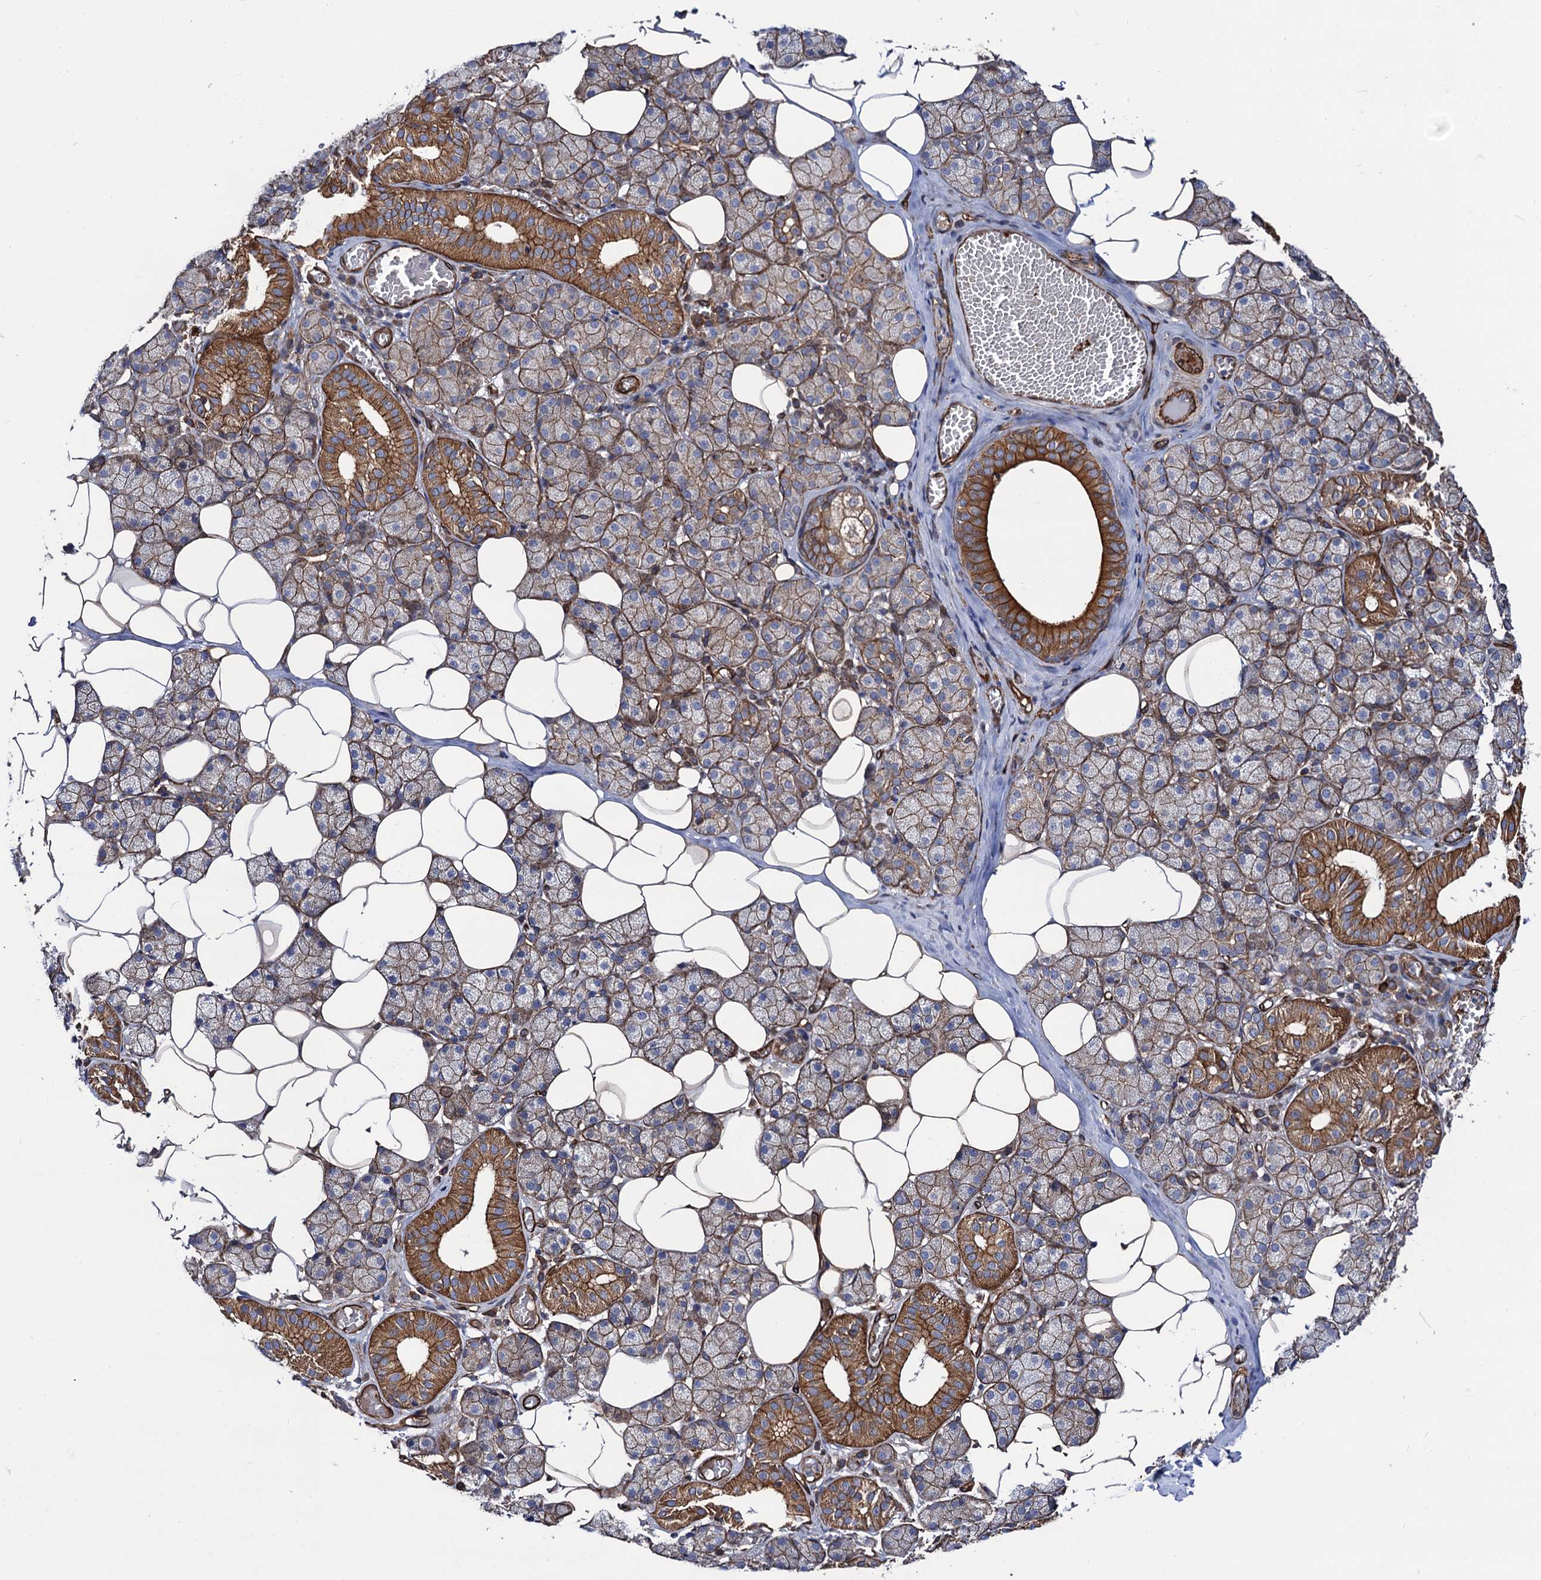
{"staining": {"intensity": "strong", "quantity": "25%-75%", "location": "cytoplasmic/membranous"}, "tissue": "salivary gland", "cell_type": "Glandular cells", "image_type": "normal", "snomed": [{"axis": "morphology", "description": "Normal tissue, NOS"}, {"axis": "topography", "description": "Salivary gland"}], "caption": "Normal salivary gland was stained to show a protein in brown. There is high levels of strong cytoplasmic/membranous expression in approximately 25%-75% of glandular cells. The staining was performed using DAB to visualize the protein expression in brown, while the nuclei were stained in blue with hematoxylin (Magnification: 20x).", "gene": "CIP2A", "patient": {"sex": "female", "age": 33}}